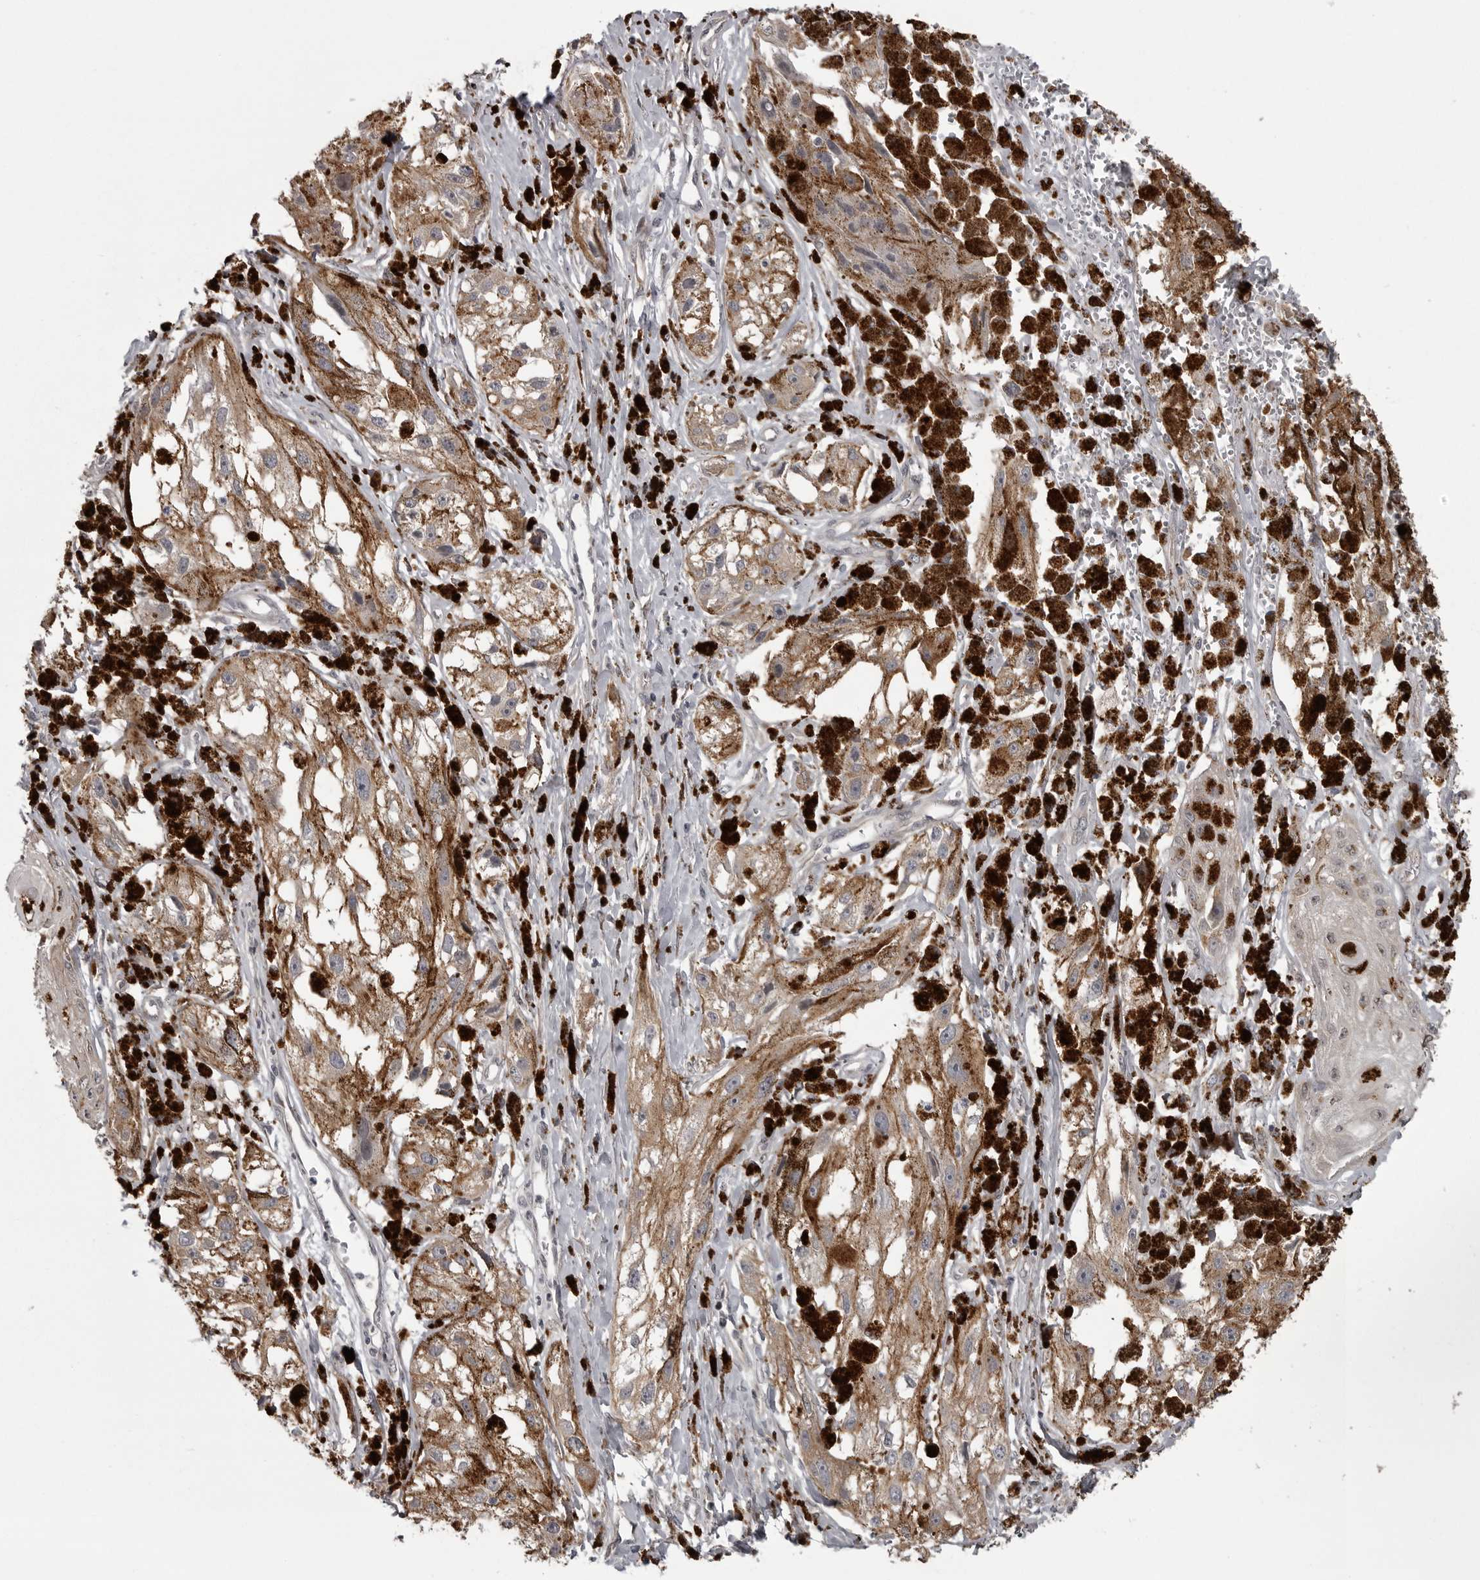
{"staining": {"intensity": "negative", "quantity": "none", "location": "none"}, "tissue": "melanoma", "cell_type": "Tumor cells", "image_type": "cancer", "snomed": [{"axis": "morphology", "description": "Malignant melanoma, NOS"}, {"axis": "topography", "description": "Skin"}], "caption": "This is an immunohistochemistry (IHC) image of human melanoma. There is no positivity in tumor cells.", "gene": "SNX16", "patient": {"sex": "male", "age": 88}}